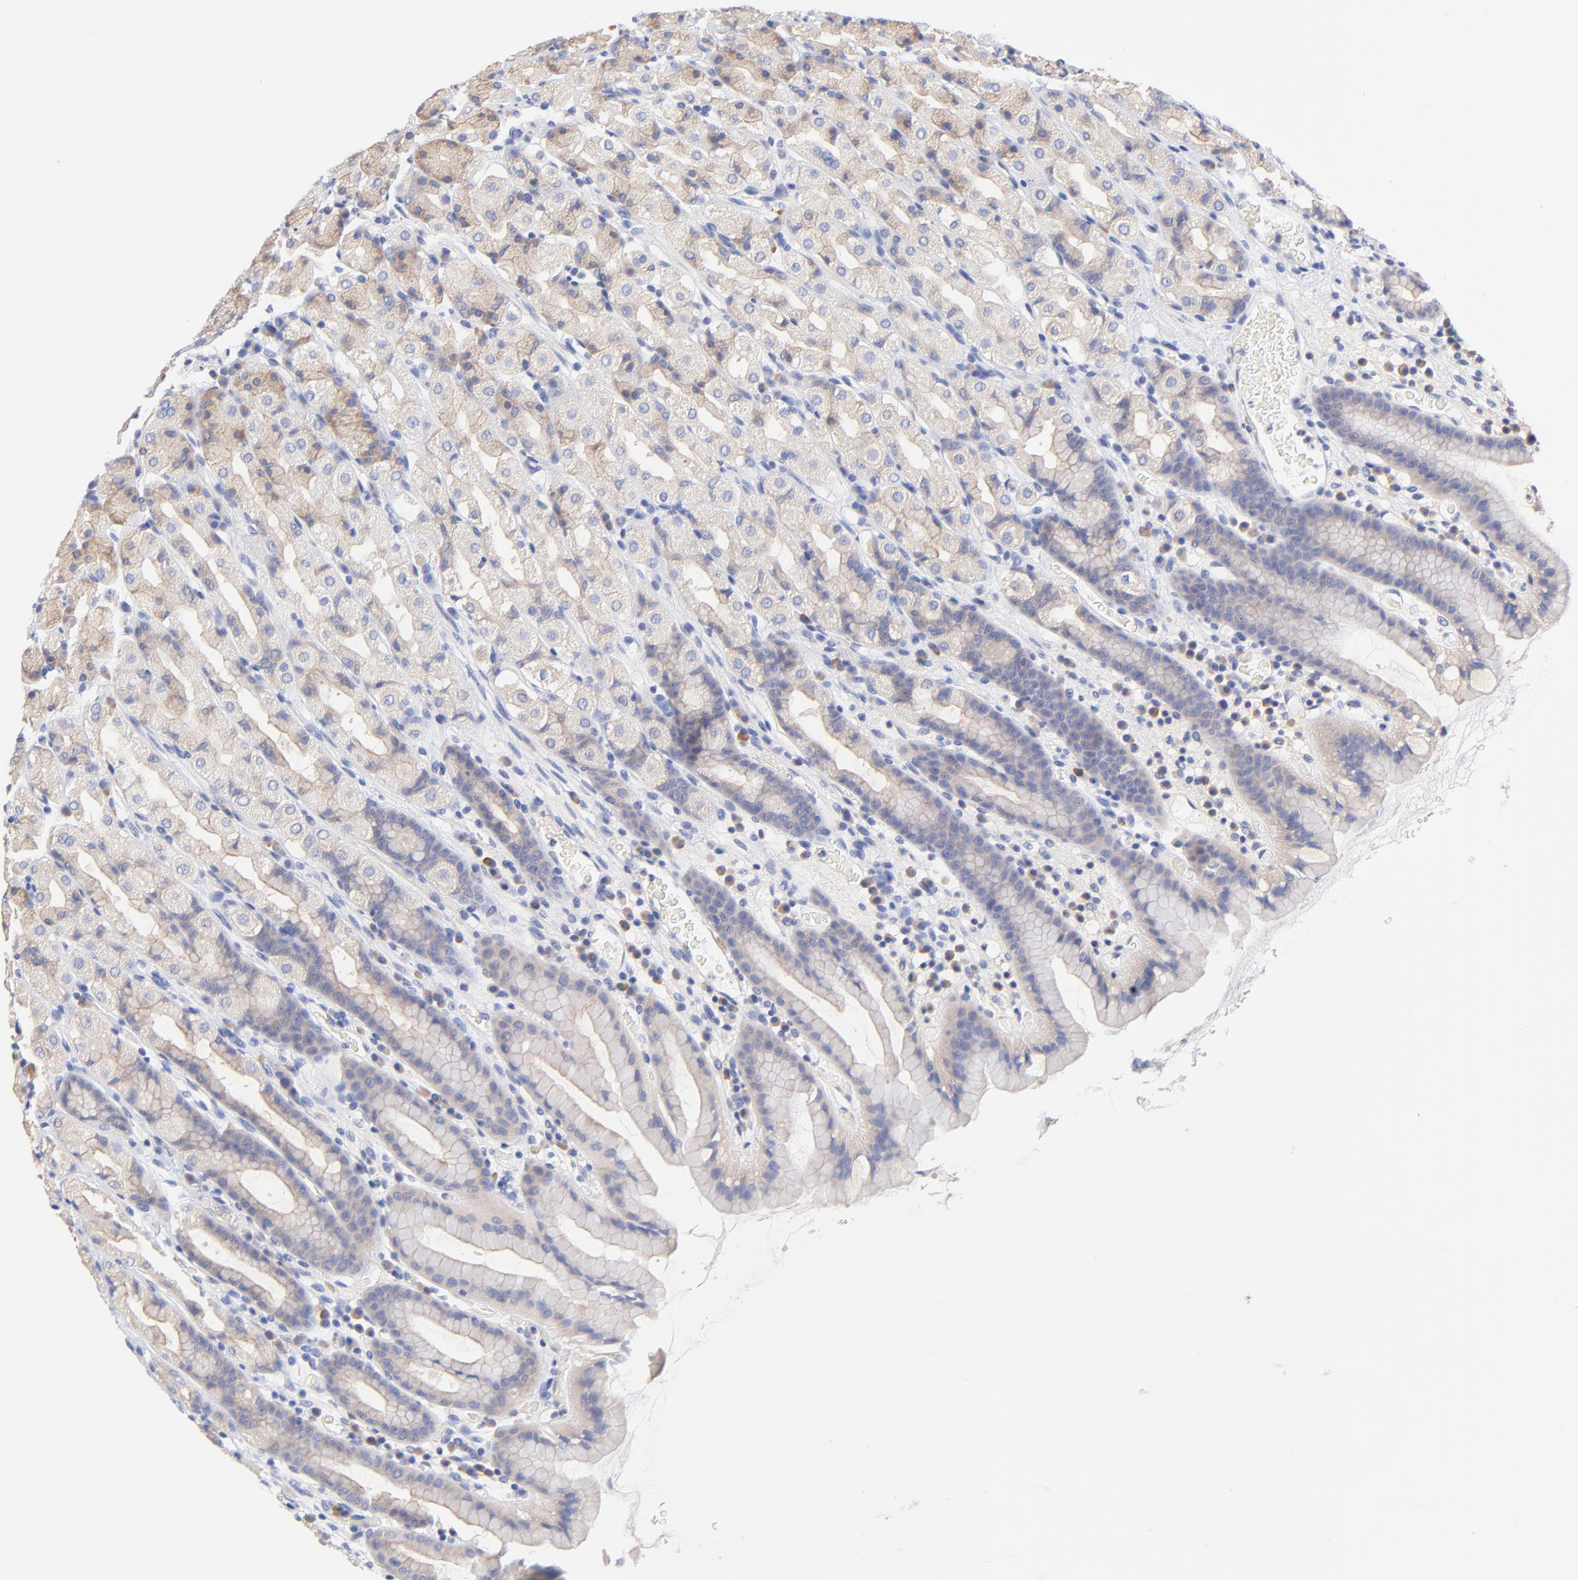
{"staining": {"intensity": "weak", "quantity": ">75%", "location": "cytoplasmic/membranous"}, "tissue": "stomach", "cell_type": "Glandular cells", "image_type": "normal", "snomed": [{"axis": "morphology", "description": "Normal tissue, NOS"}, {"axis": "topography", "description": "Stomach, upper"}], "caption": "High-magnification brightfield microscopy of unremarkable stomach stained with DAB (brown) and counterstained with hematoxylin (blue). glandular cells exhibit weak cytoplasmic/membranous staining is identified in approximately>75% of cells. (Brightfield microscopy of DAB IHC at high magnification).", "gene": "TNFRSF13C", "patient": {"sex": "male", "age": 68}}